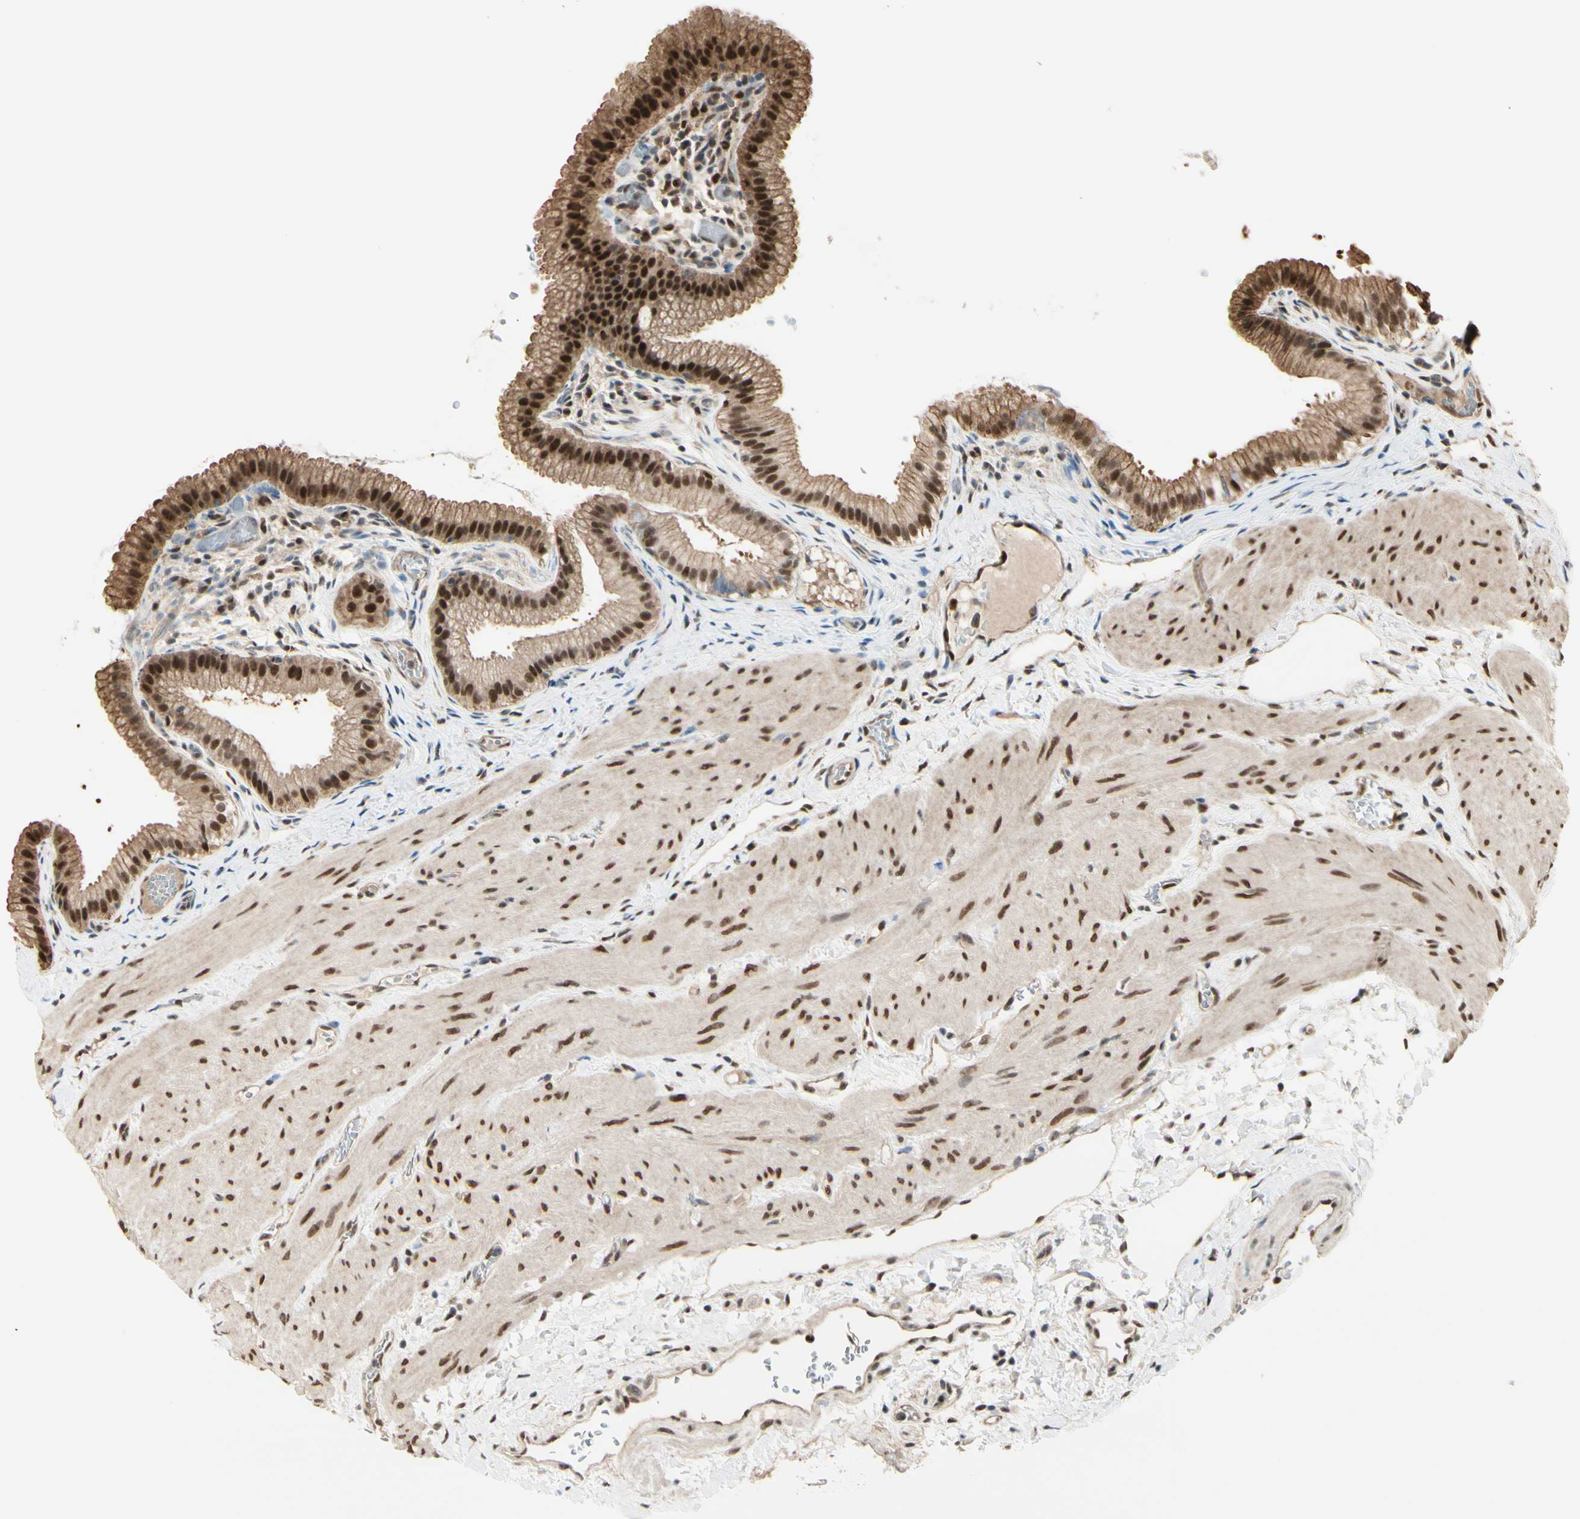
{"staining": {"intensity": "strong", "quantity": ">75%", "location": "cytoplasmic/membranous,nuclear"}, "tissue": "gallbladder", "cell_type": "Glandular cells", "image_type": "normal", "snomed": [{"axis": "morphology", "description": "Normal tissue, NOS"}, {"axis": "topography", "description": "Gallbladder"}], "caption": "An immunohistochemistry (IHC) photomicrograph of benign tissue is shown. Protein staining in brown labels strong cytoplasmic/membranous,nuclear positivity in gallbladder within glandular cells.", "gene": "HSF1", "patient": {"sex": "female", "age": 26}}